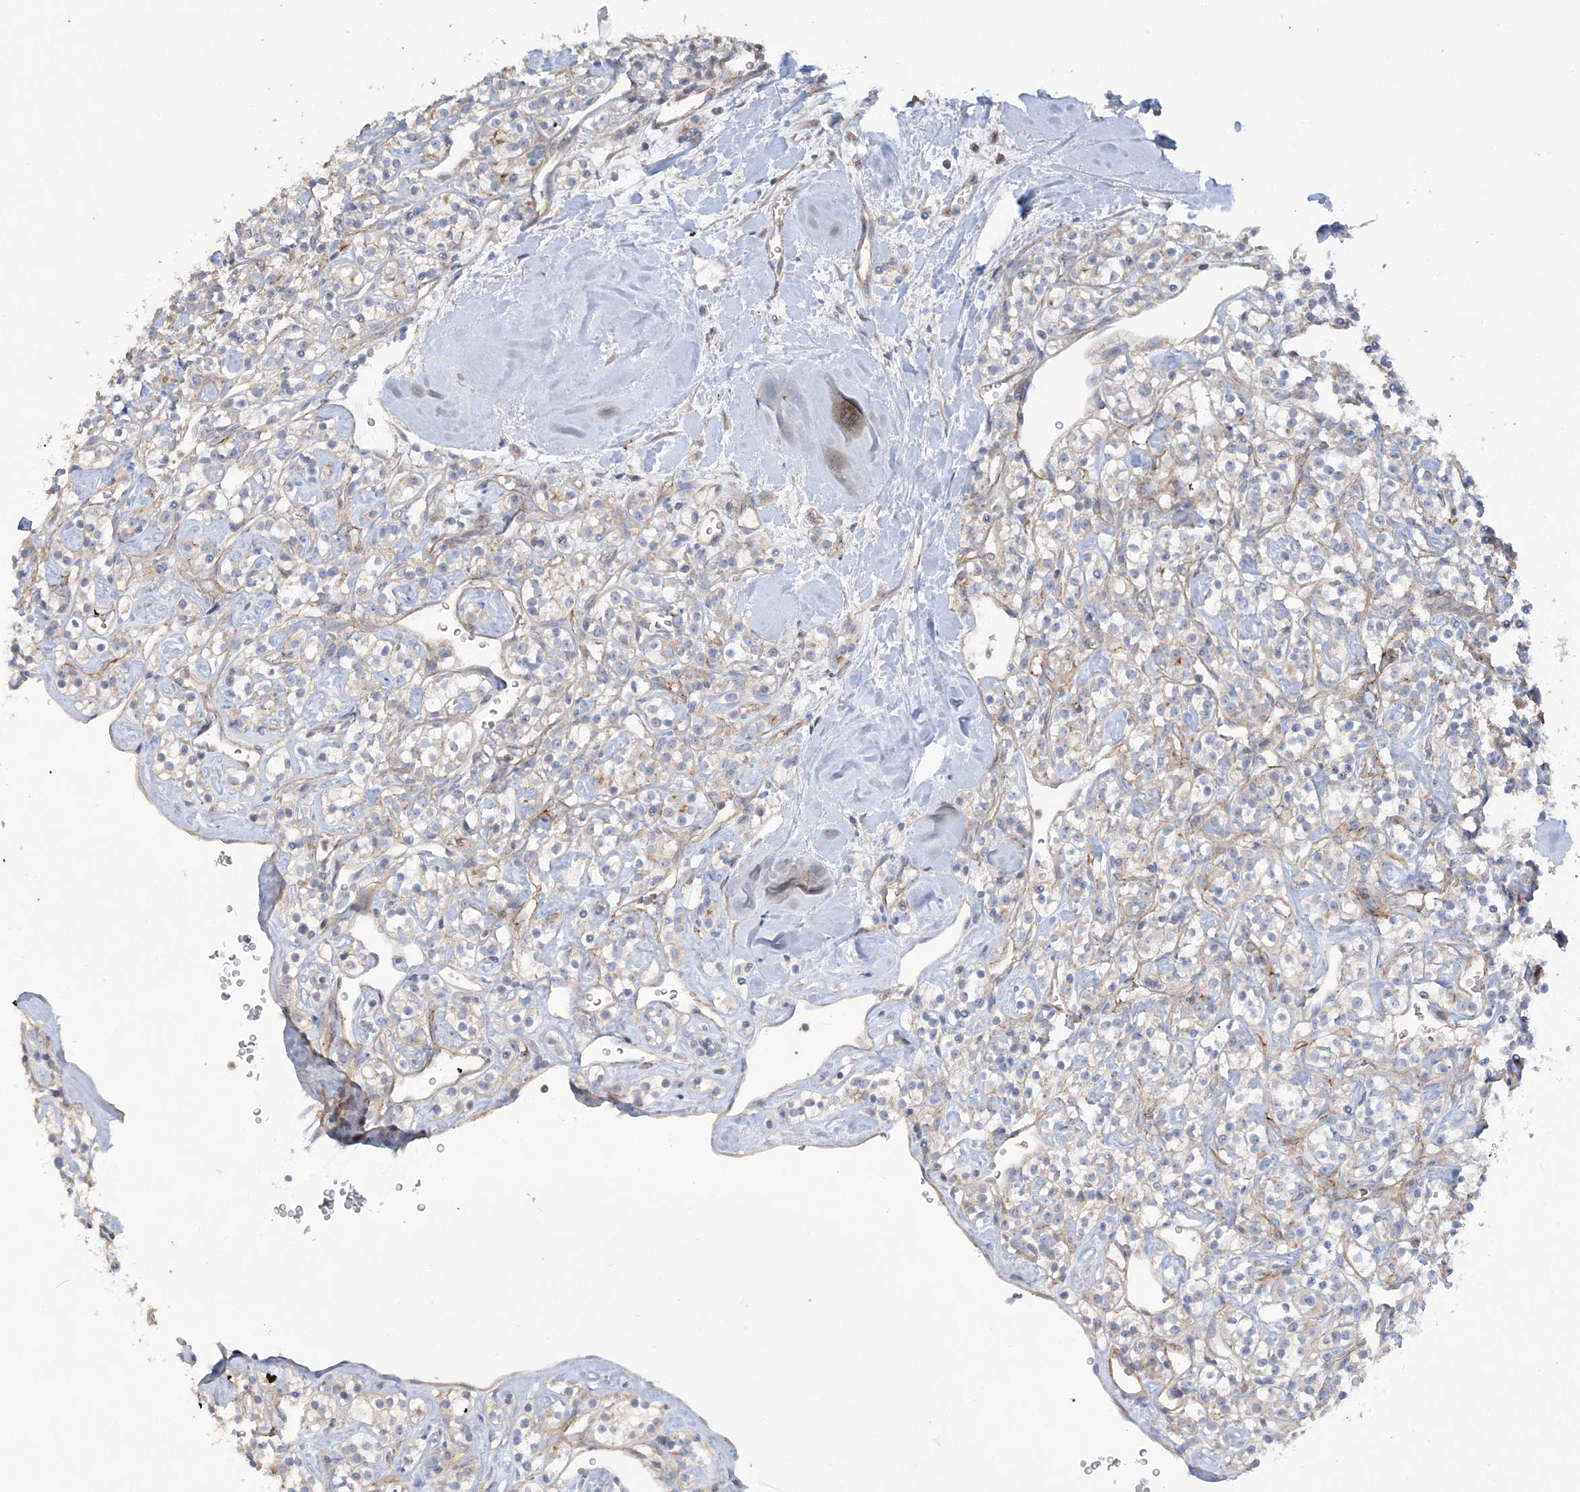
{"staining": {"intensity": "moderate", "quantity": "<25%", "location": "cytoplasmic/membranous"}, "tissue": "renal cancer", "cell_type": "Tumor cells", "image_type": "cancer", "snomed": [{"axis": "morphology", "description": "Adenocarcinoma, NOS"}, {"axis": "topography", "description": "Kidney"}], "caption": "Renal adenocarcinoma tissue demonstrates moderate cytoplasmic/membranous positivity in about <25% of tumor cells (DAB (3,3'-diaminobenzidine) = brown stain, brightfield microscopy at high magnification).", "gene": "PIGC", "patient": {"sex": "male", "age": 77}}